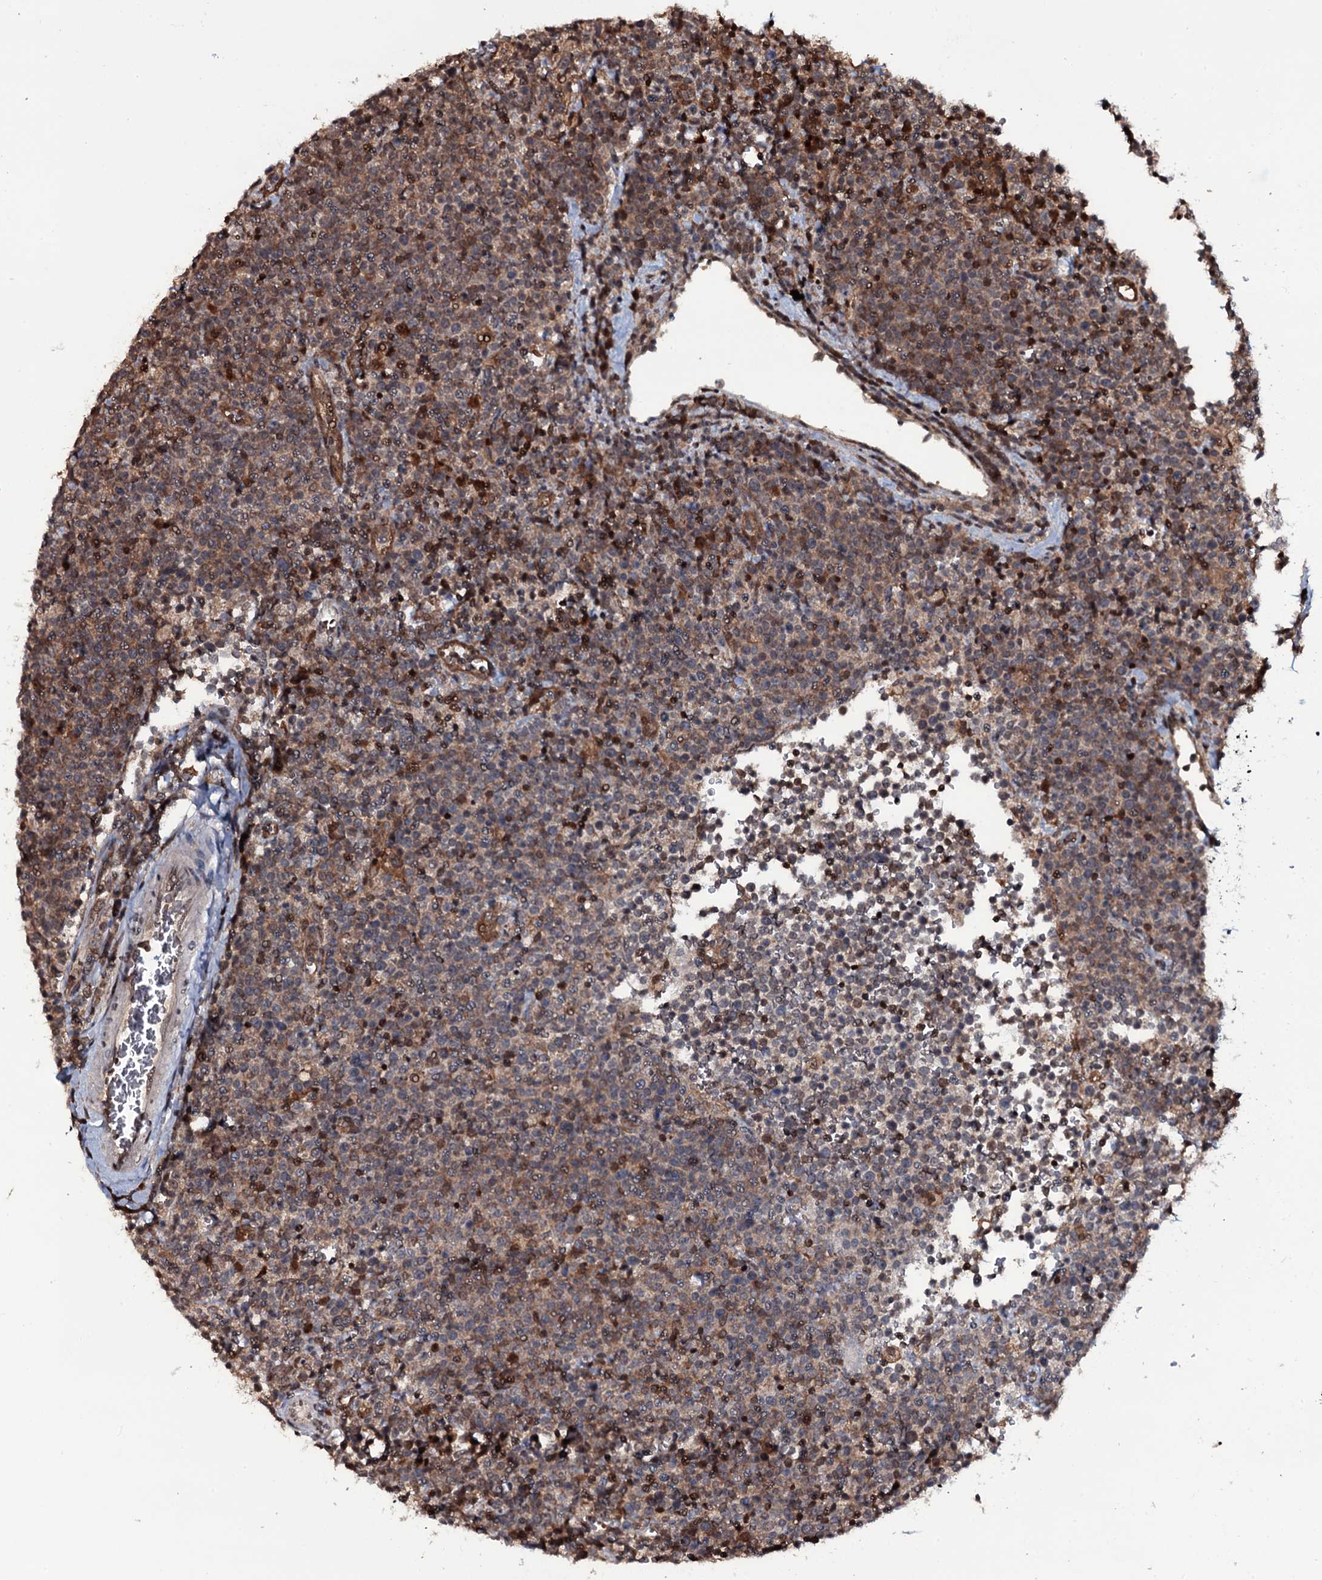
{"staining": {"intensity": "weak", "quantity": "<25%", "location": "cytoplasmic/membranous"}, "tissue": "lymphoma", "cell_type": "Tumor cells", "image_type": "cancer", "snomed": [{"axis": "morphology", "description": "Malignant lymphoma, non-Hodgkin's type, High grade"}, {"axis": "topography", "description": "Lymph node"}], "caption": "Human lymphoma stained for a protein using IHC shows no expression in tumor cells.", "gene": "HDDC3", "patient": {"sex": "male", "age": 61}}